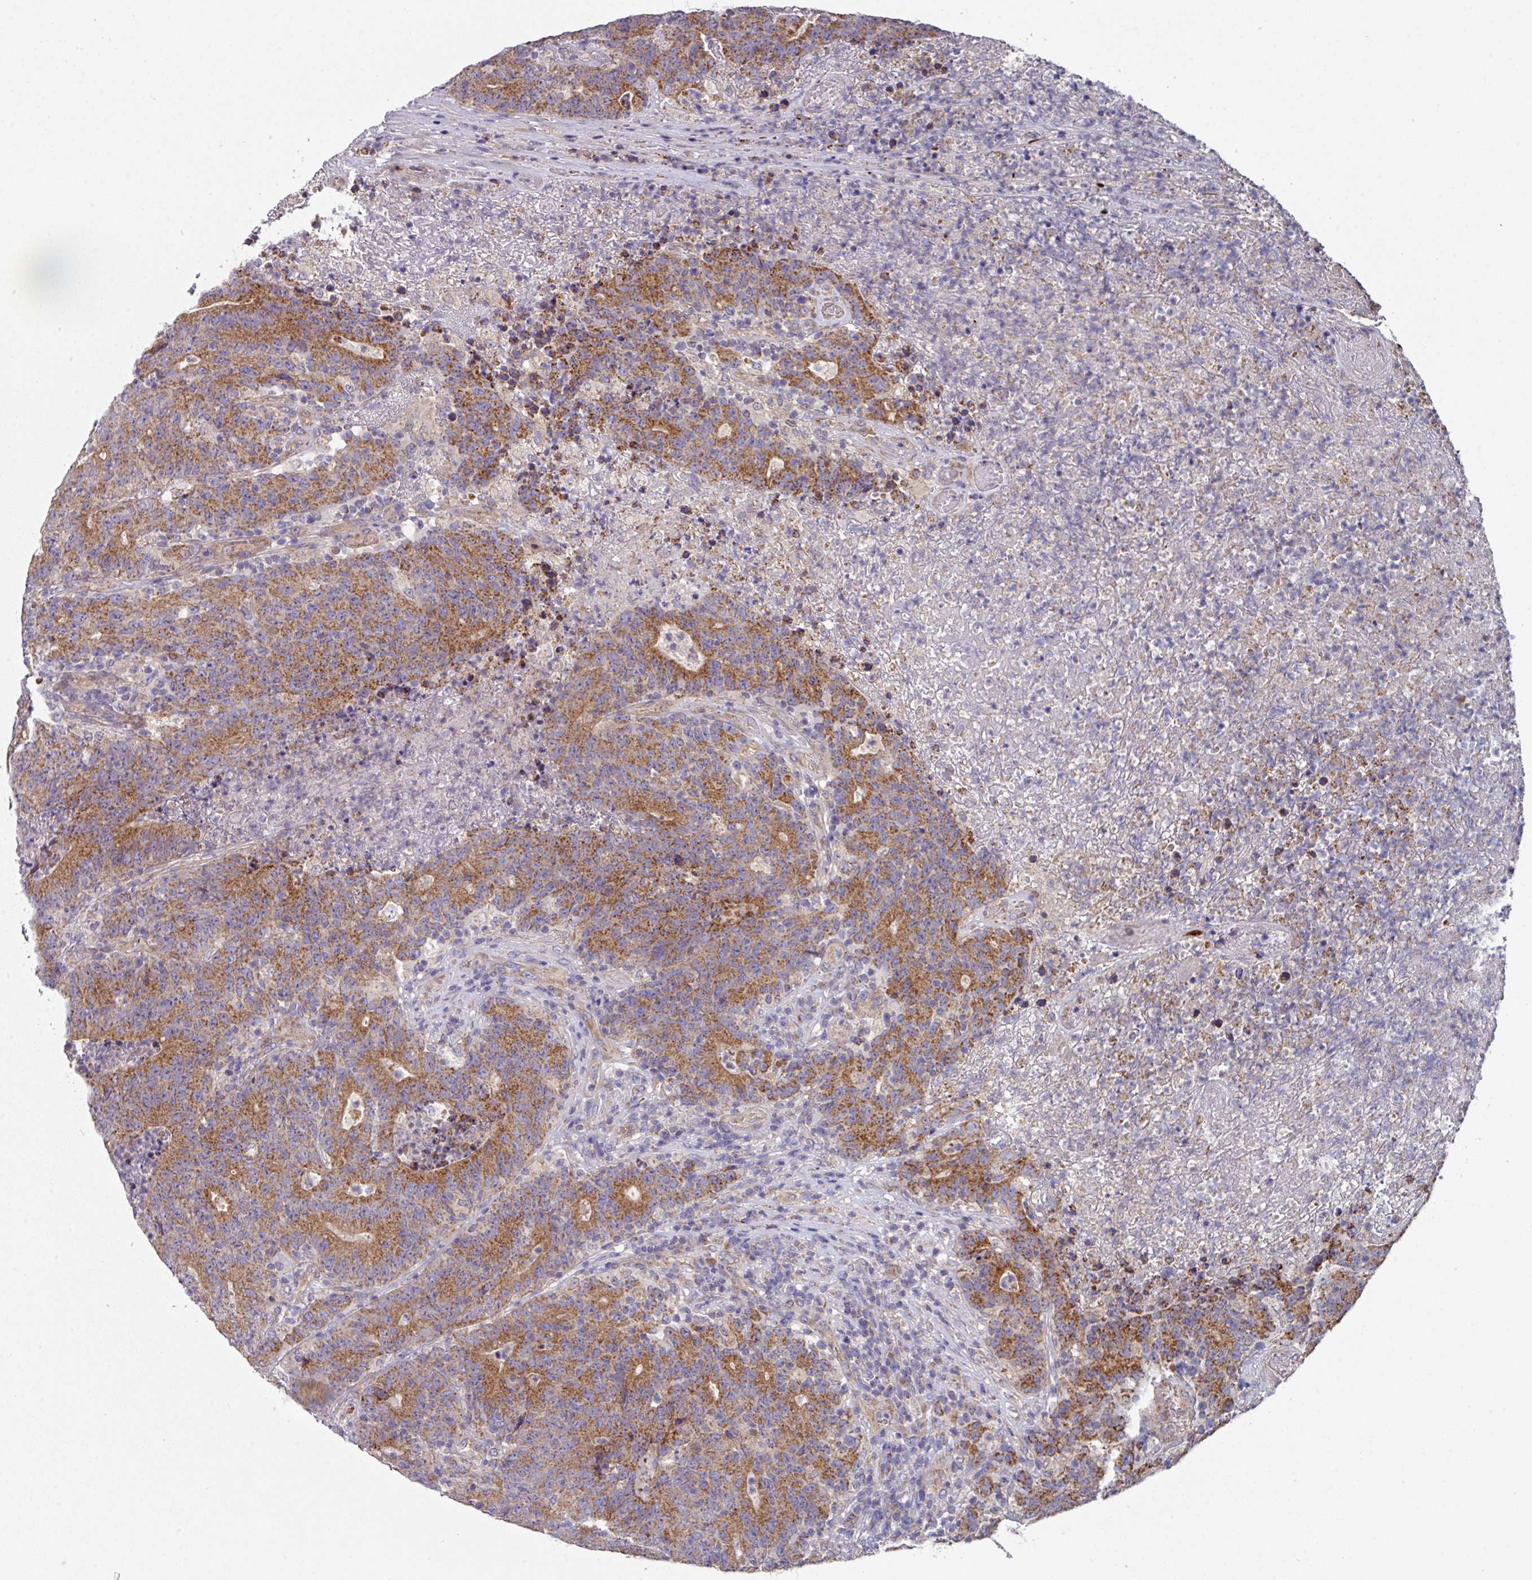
{"staining": {"intensity": "moderate", "quantity": ">75%", "location": "cytoplasmic/membranous"}, "tissue": "colorectal cancer", "cell_type": "Tumor cells", "image_type": "cancer", "snomed": [{"axis": "morphology", "description": "Adenocarcinoma, NOS"}, {"axis": "topography", "description": "Colon"}], "caption": "Human colorectal adenocarcinoma stained with a protein marker exhibits moderate staining in tumor cells.", "gene": "DCAF12L2", "patient": {"sex": "female", "age": 75}}